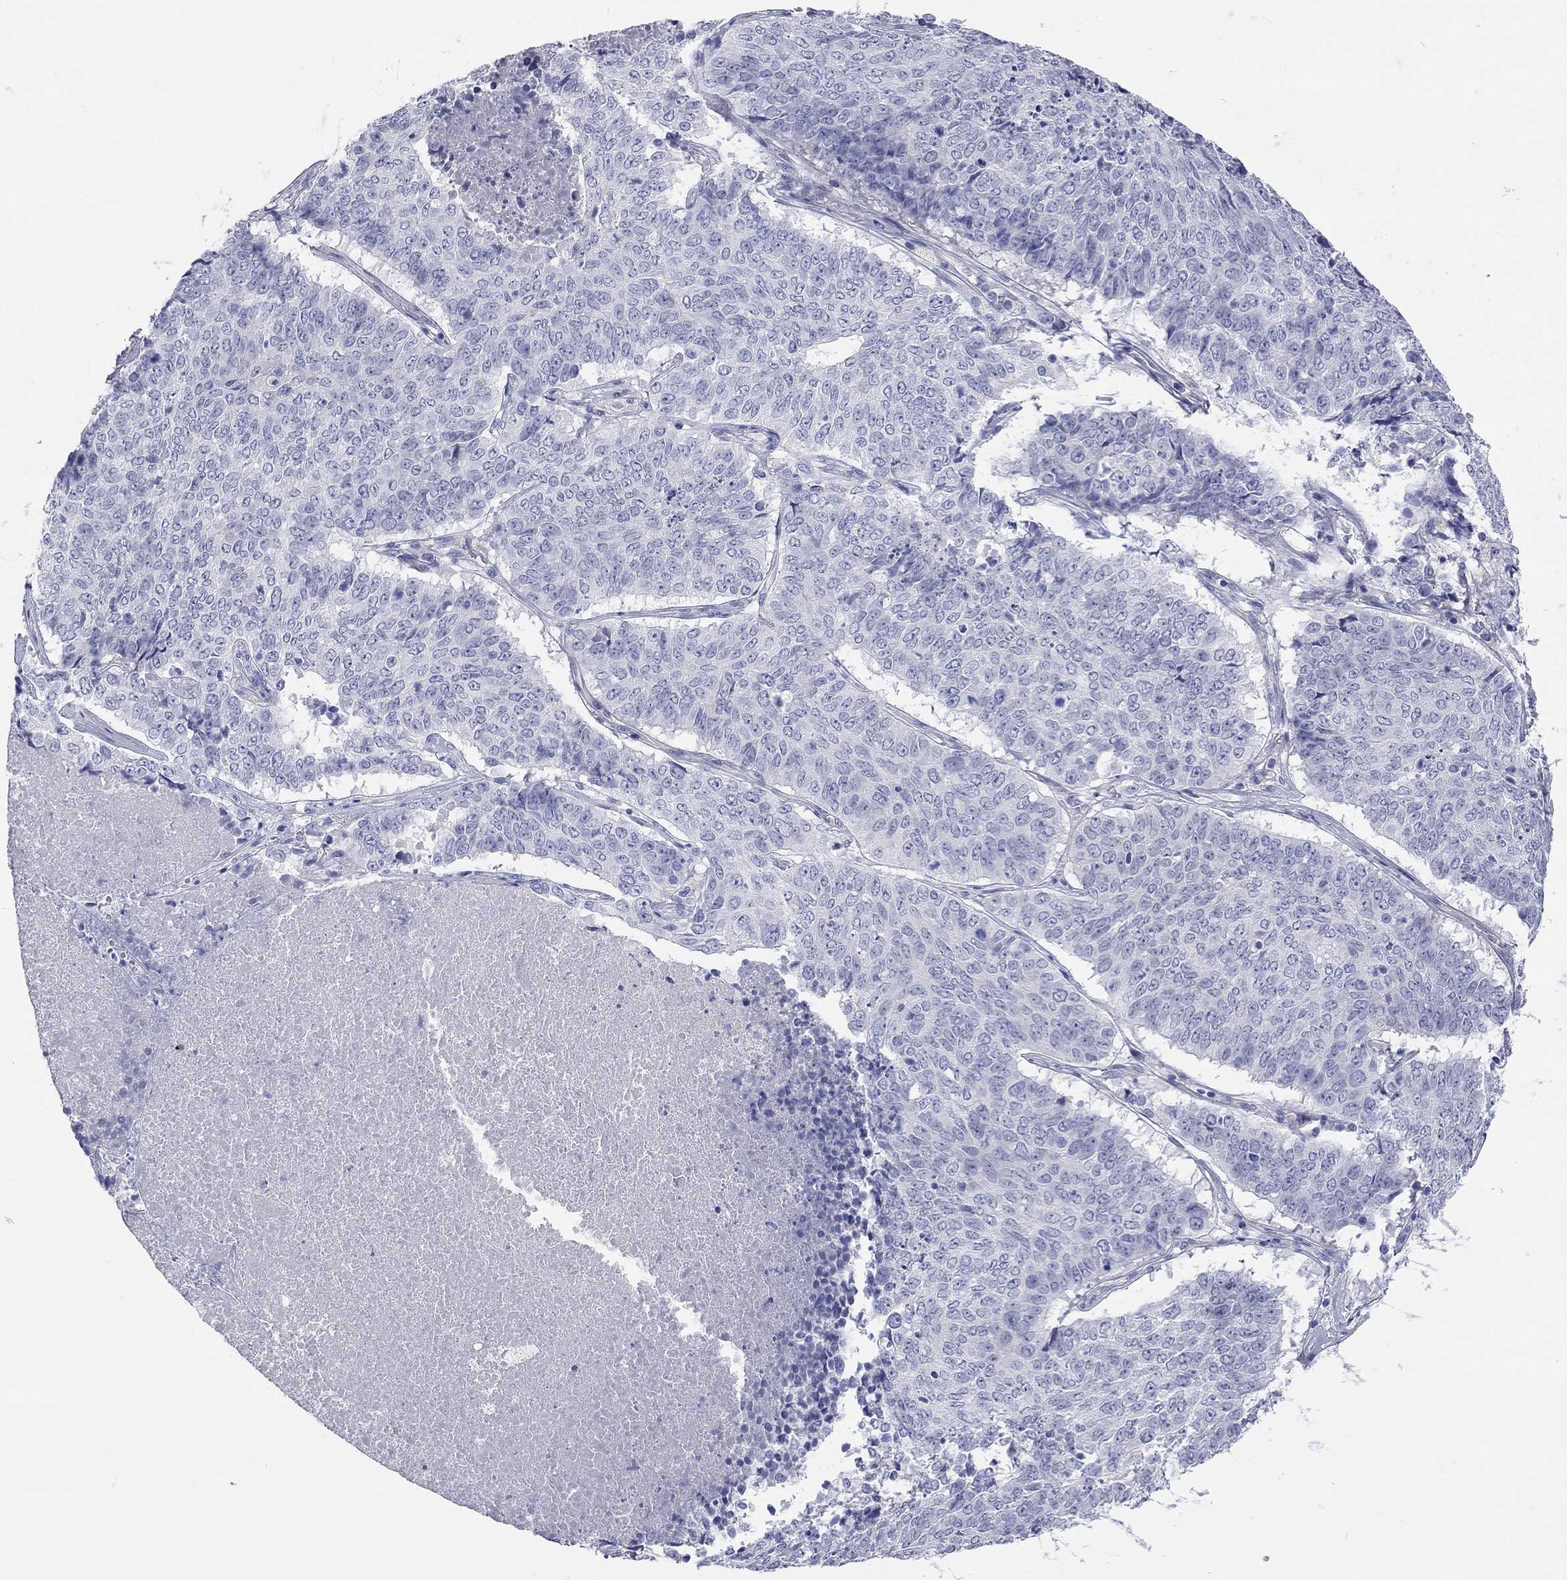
{"staining": {"intensity": "negative", "quantity": "none", "location": "none"}, "tissue": "lung cancer", "cell_type": "Tumor cells", "image_type": "cancer", "snomed": [{"axis": "morphology", "description": "Squamous cell carcinoma, NOS"}, {"axis": "topography", "description": "Lung"}], "caption": "A high-resolution histopathology image shows immunohistochemistry staining of lung squamous cell carcinoma, which shows no significant staining in tumor cells.", "gene": "TMEM221", "patient": {"sex": "male", "age": 64}}